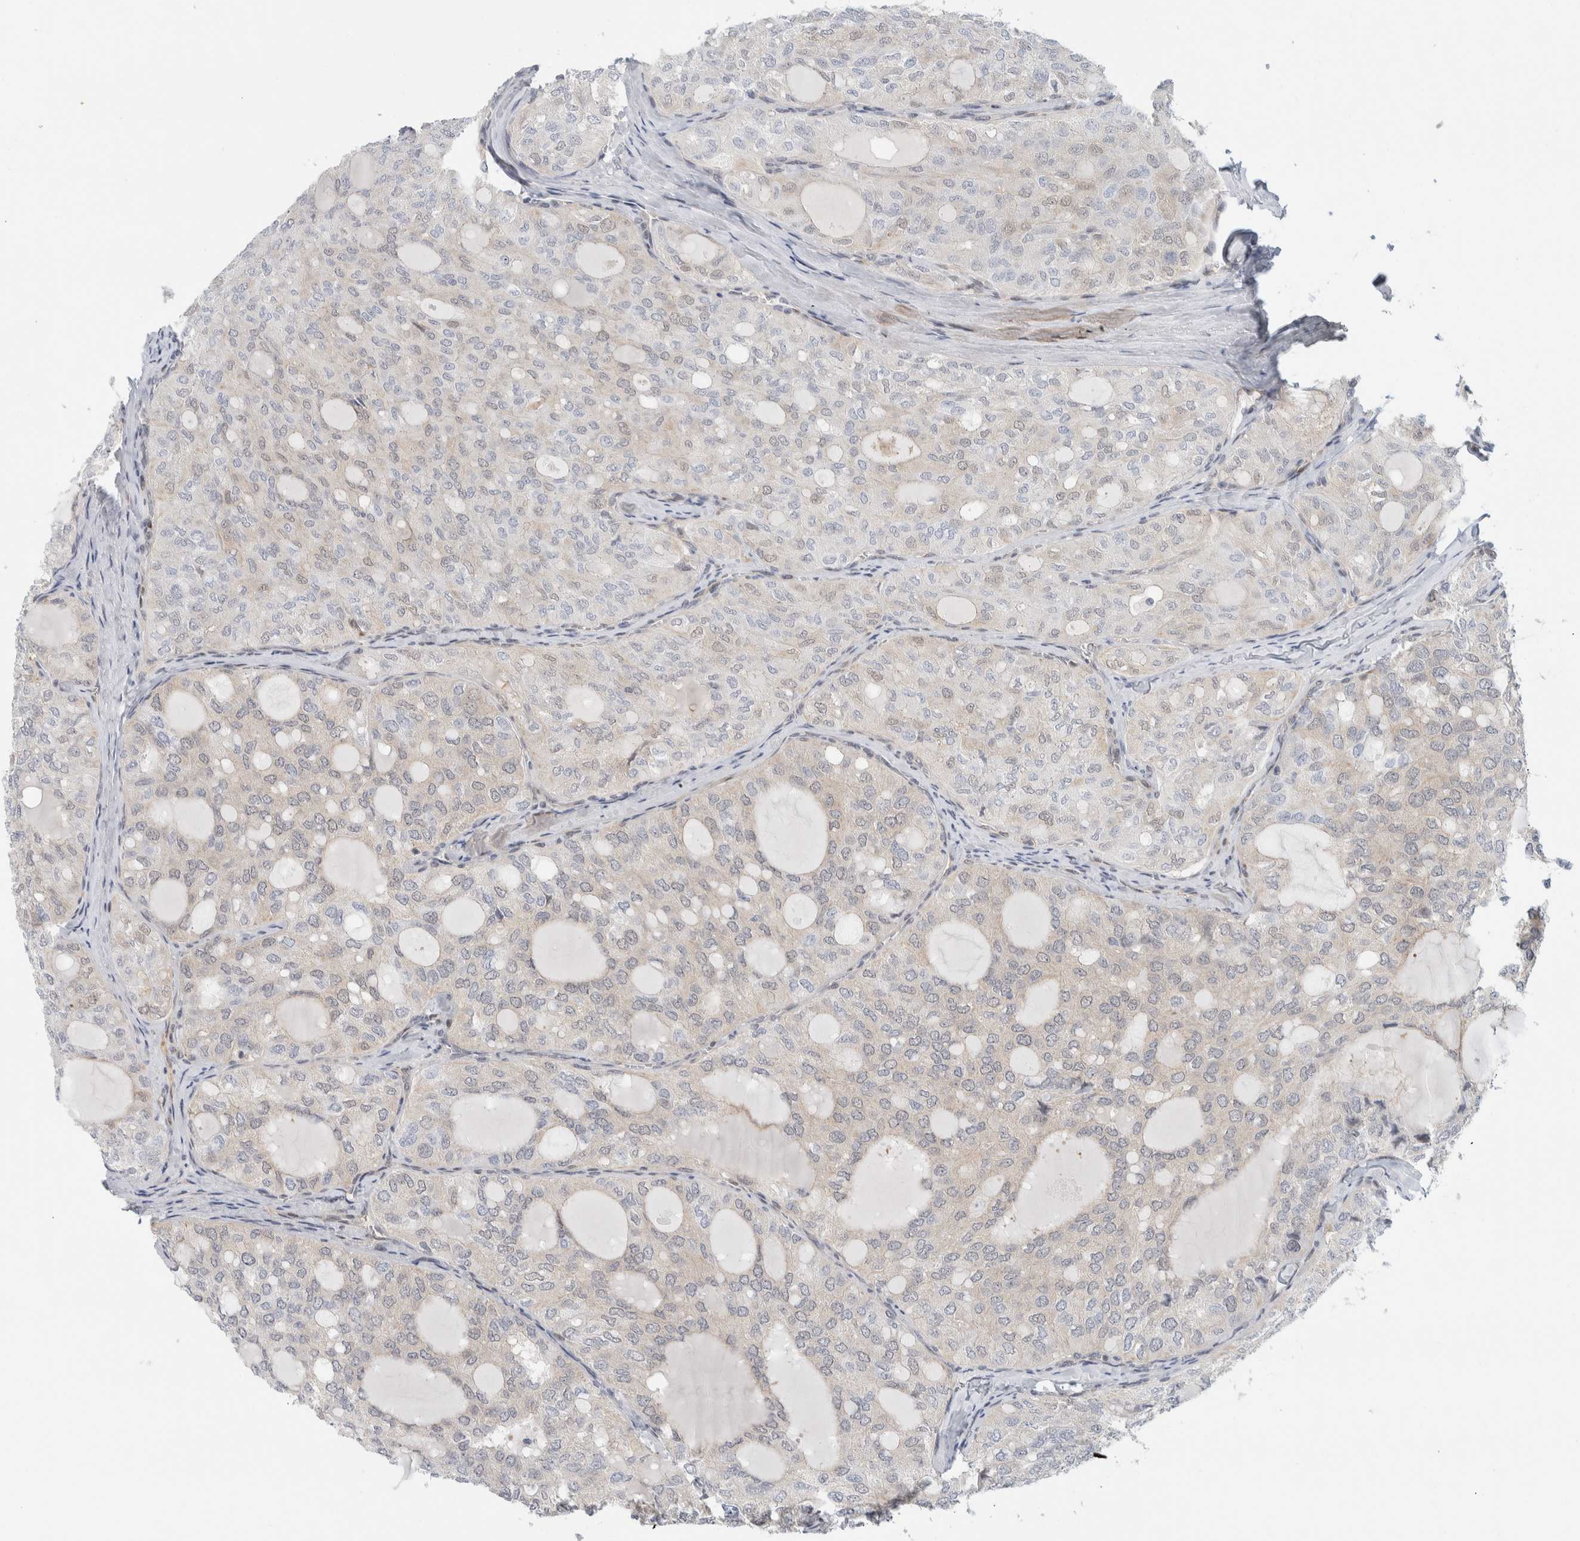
{"staining": {"intensity": "weak", "quantity": "<25%", "location": "cytoplasmic/membranous"}, "tissue": "thyroid cancer", "cell_type": "Tumor cells", "image_type": "cancer", "snomed": [{"axis": "morphology", "description": "Follicular adenoma carcinoma, NOS"}, {"axis": "topography", "description": "Thyroid gland"}], "caption": "Protein analysis of thyroid cancer (follicular adenoma carcinoma) demonstrates no significant positivity in tumor cells. (DAB immunohistochemistry visualized using brightfield microscopy, high magnification).", "gene": "NCR3LG1", "patient": {"sex": "male", "age": 75}}